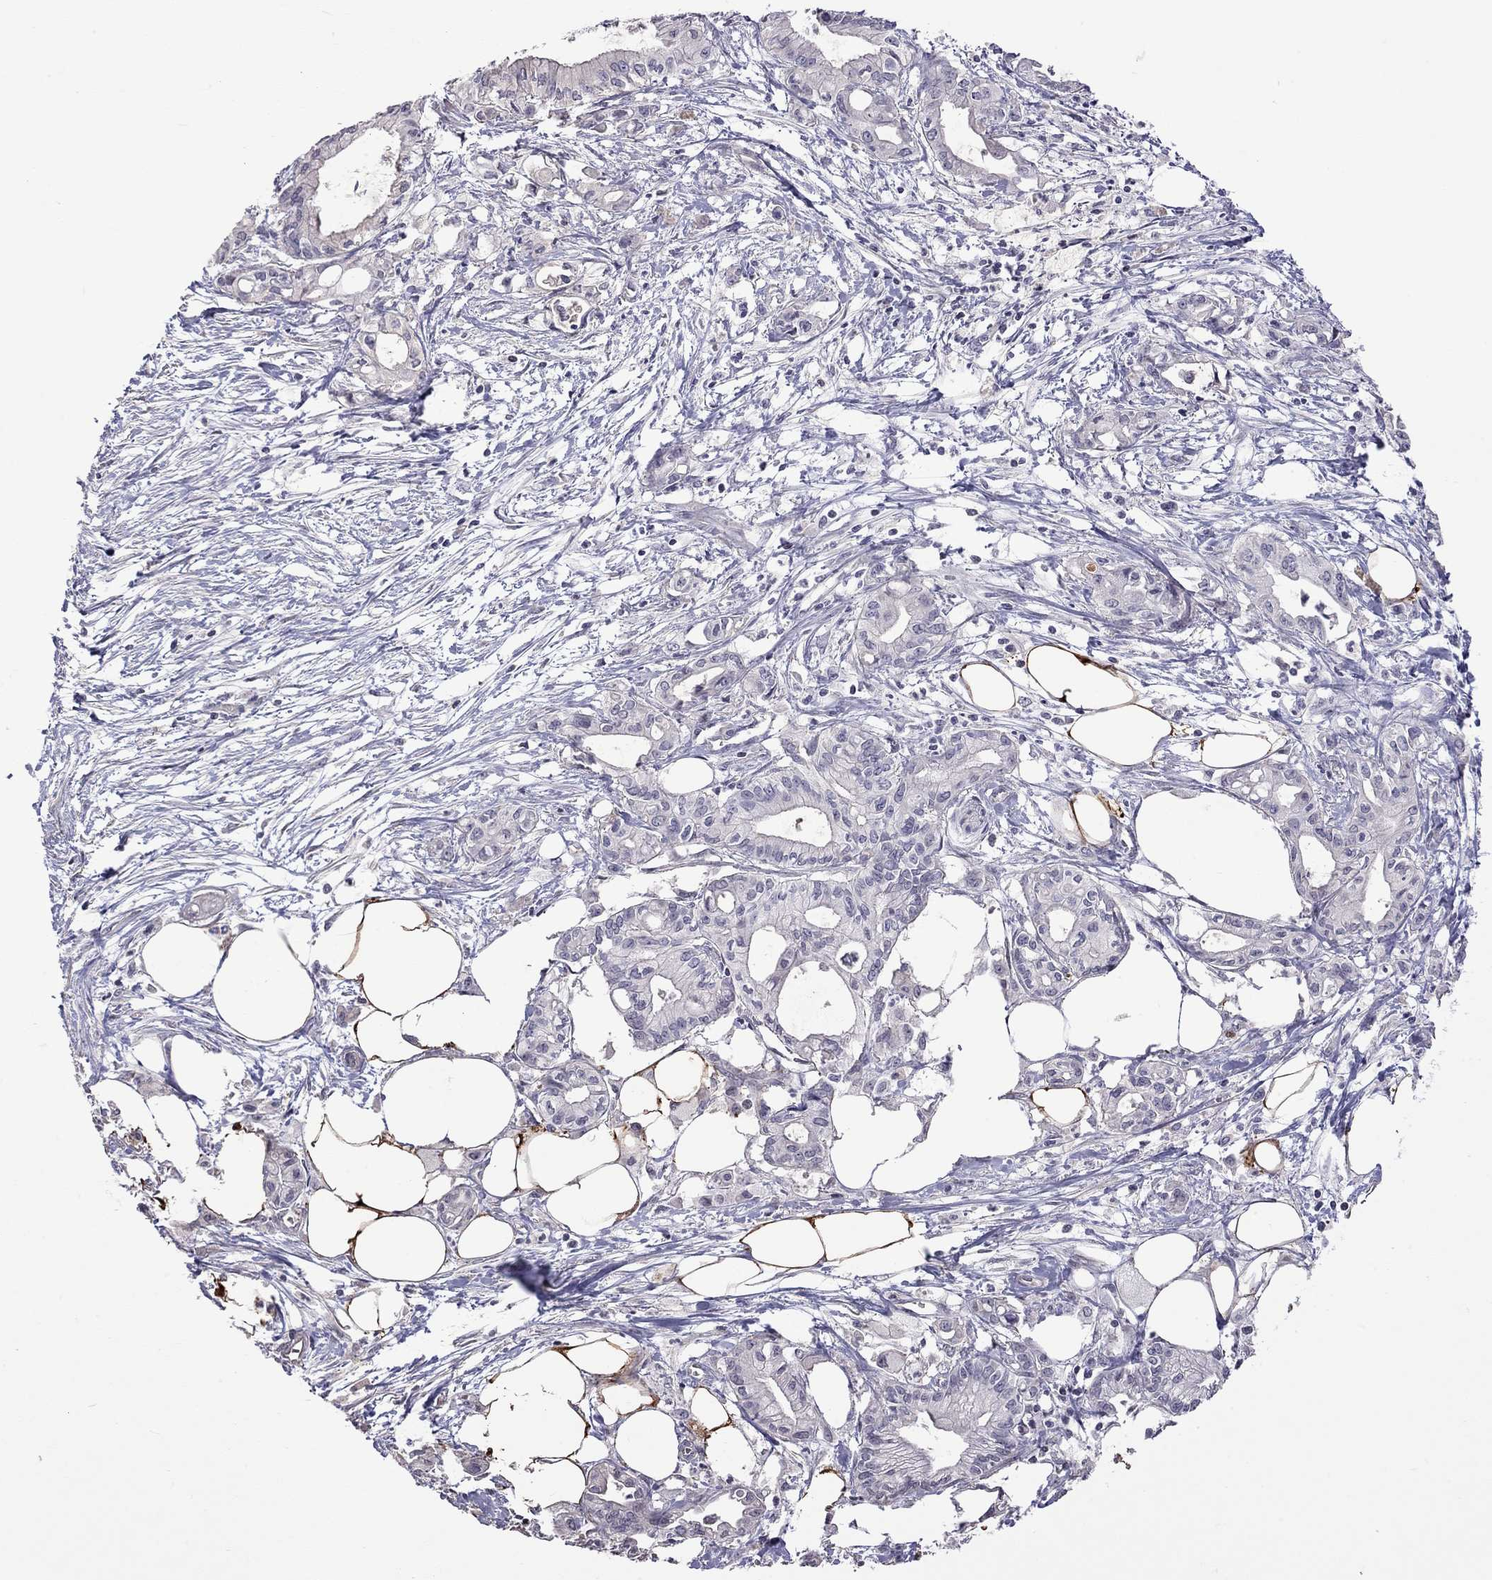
{"staining": {"intensity": "negative", "quantity": "none", "location": "none"}, "tissue": "pancreatic cancer", "cell_type": "Tumor cells", "image_type": "cancer", "snomed": [{"axis": "morphology", "description": "Adenocarcinoma, NOS"}, {"axis": "topography", "description": "Pancreas"}], "caption": "This is a micrograph of immunohistochemistry staining of pancreatic cancer (adenocarcinoma), which shows no staining in tumor cells.", "gene": "FEZ1", "patient": {"sex": "male", "age": 71}}